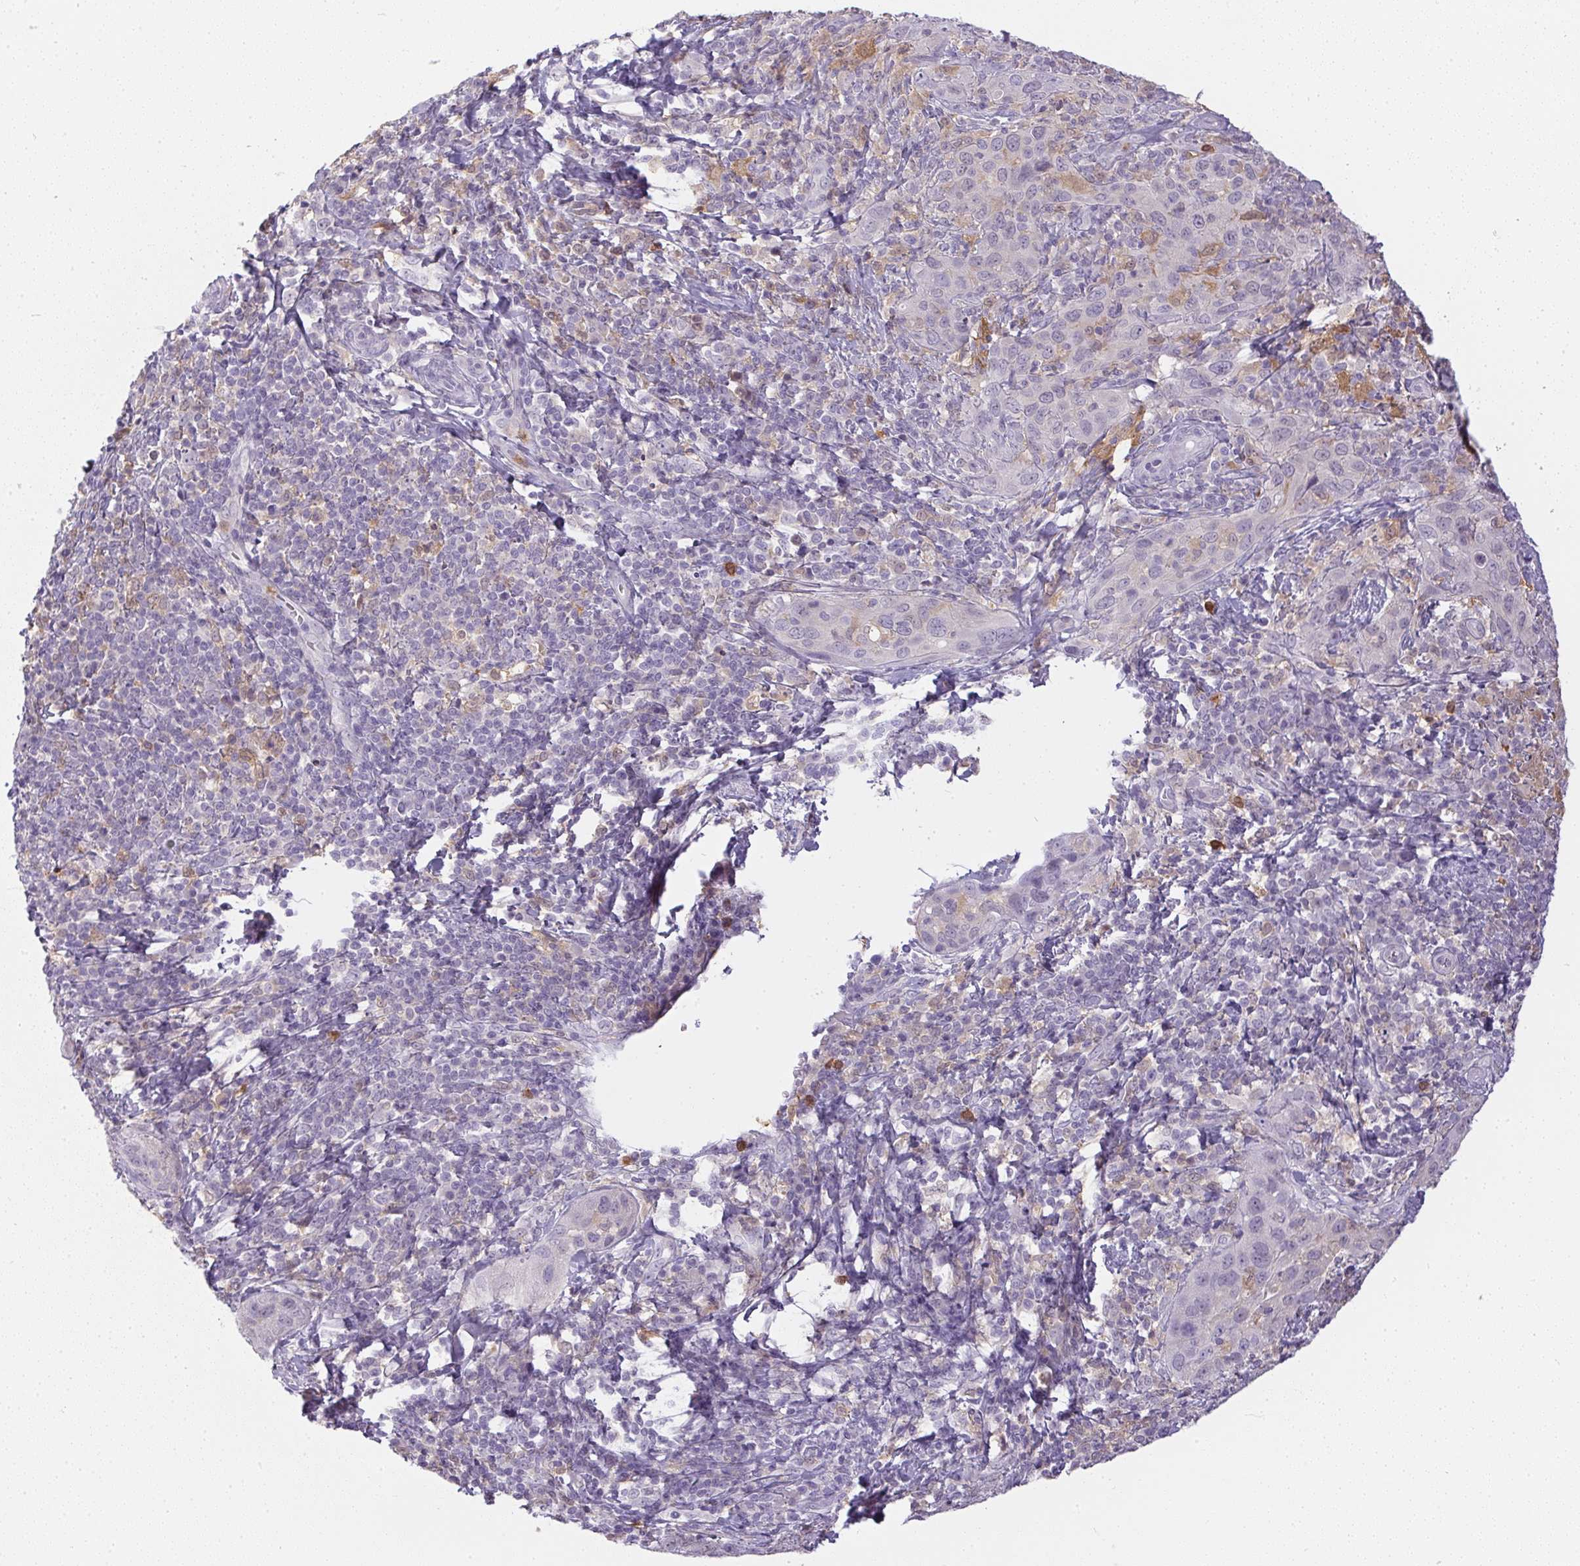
{"staining": {"intensity": "negative", "quantity": "none", "location": "none"}, "tissue": "cervical cancer", "cell_type": "Tumor cells", "image_type": "cancer", "snomed": [{"axis": "morphology", "description": "Normal tissue, NOS"}, {"axis": "morphology", "description": "Squamous cell carcinoma, NOS"}, {"axis": "topography", "description": "Cervix"}], "caption": "Immunohistochemistry micrograph of human cervical cancer stained for a protein (brown), which reveals no staining in tumor cells.", "gene": "DNAJC5G", "patient": {"sex": "female", "age": 51}}